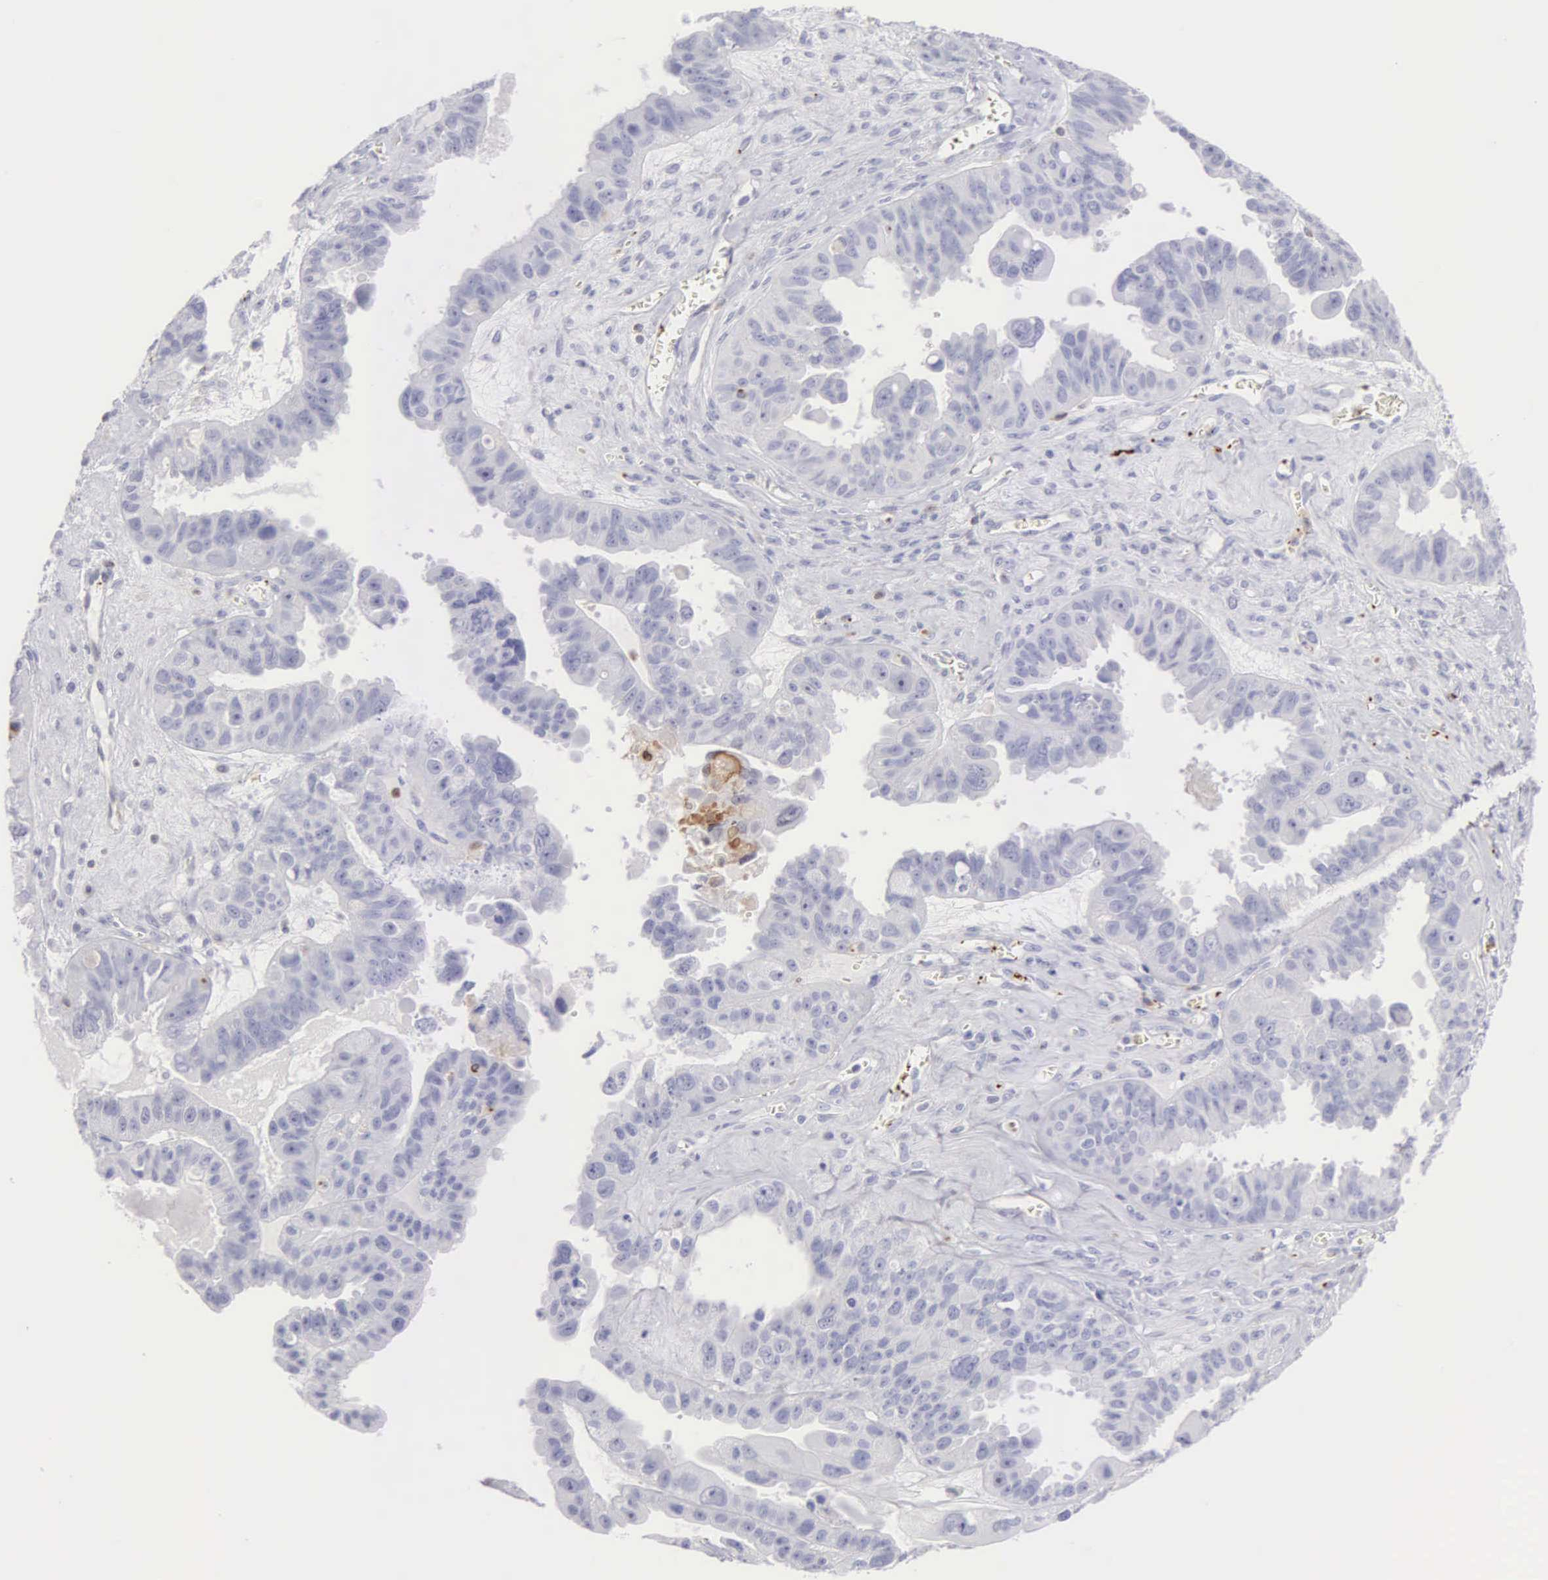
{"staining": {"intensity": "negative", "quantity": "none", "location": "none"}, "tissue": "ovarian cancer", "cell_type": "Tumor cells", "image_type": "cancer", "snomed": [{"axis": "morphology", "description": "Carcinoma, endometroid"}, {"axis": "topography", "description": "Ovary"}], "caption": "Ovarian cancer (endometroid carcinoma) stained for a protein using immunohistochemistry shows no positivity tumor cells.", "gene": "SRGN", "patient": {"sex": "female", "age": 85}}